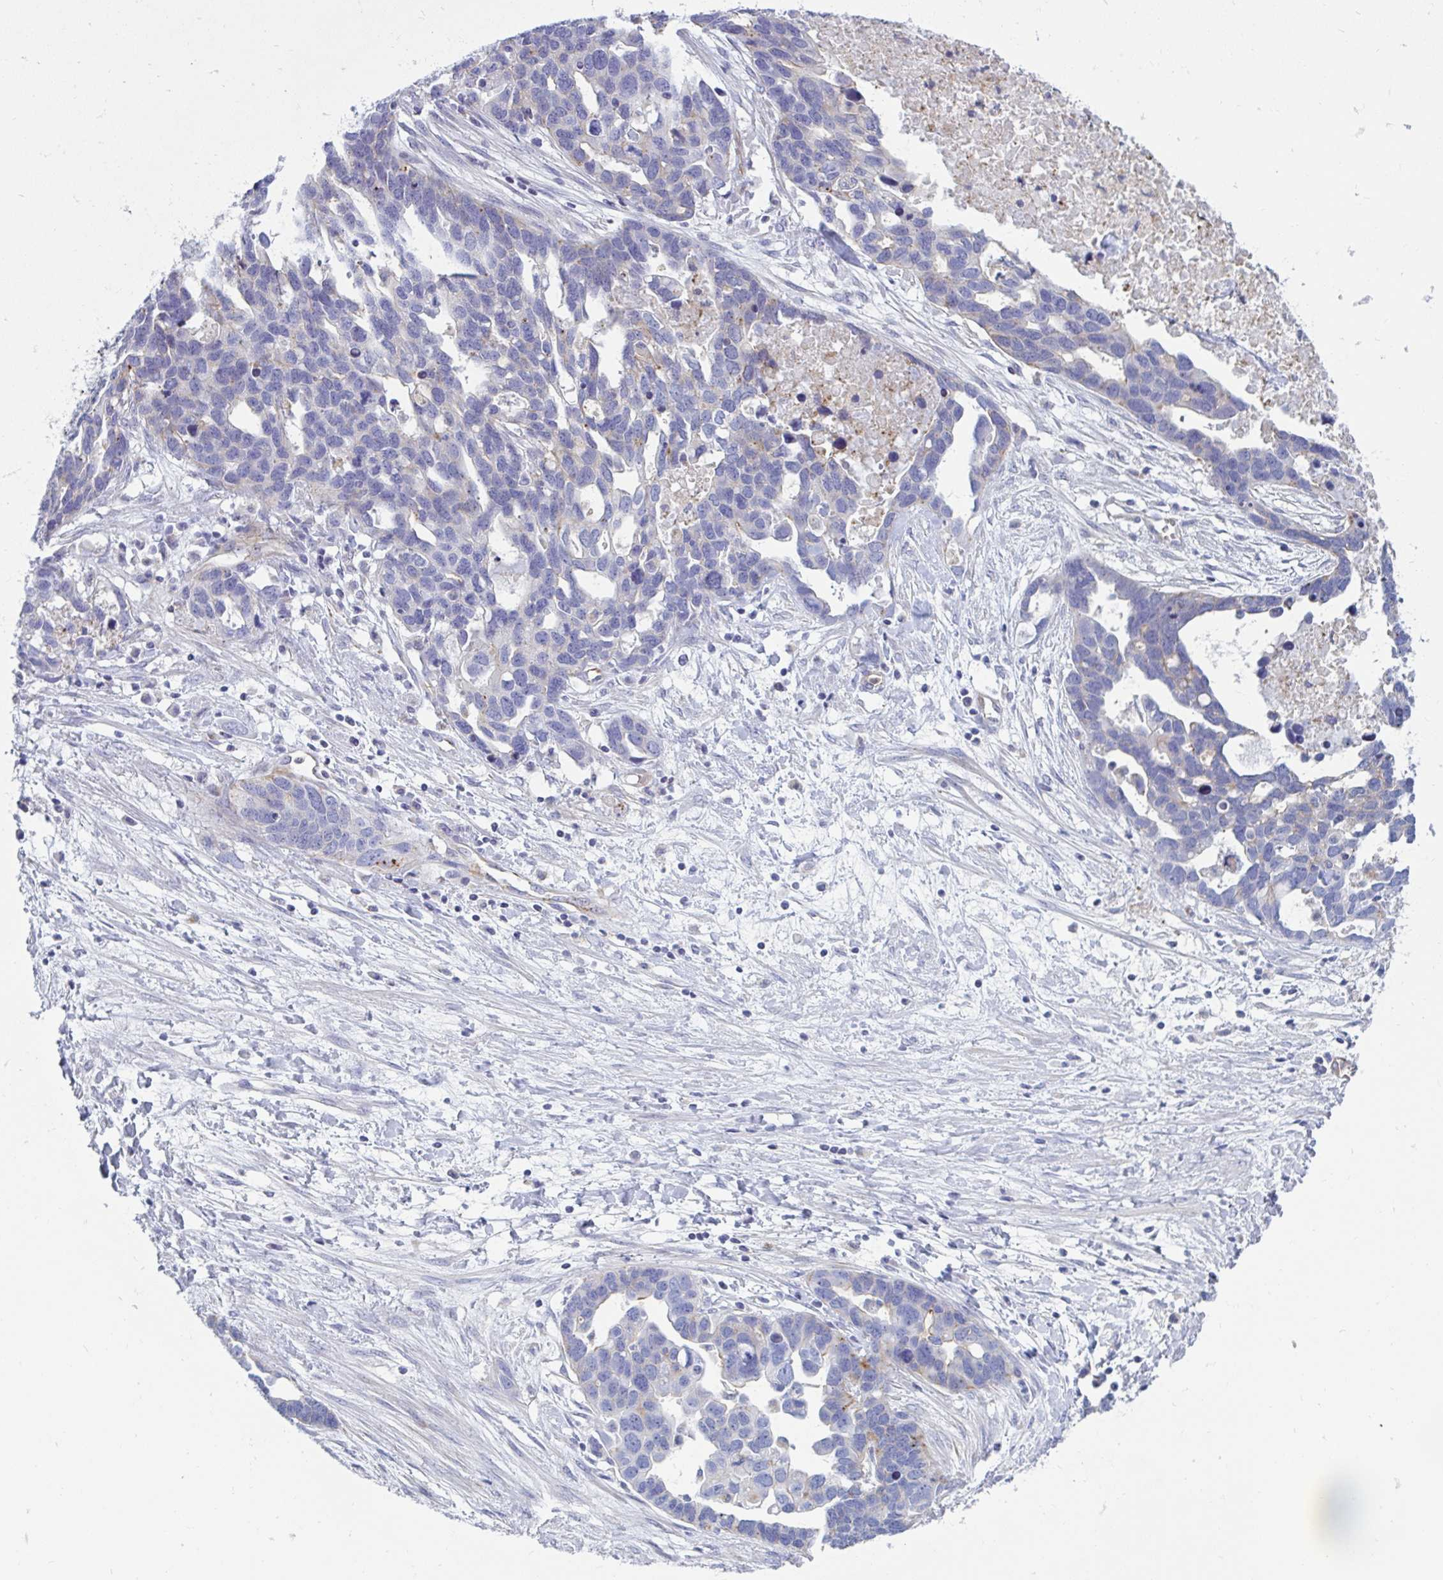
{"staining": {"intensity": "negative", "quantity": "none", "location": "none"}, "tissue": "ovarian cancer", "cell_type": "Tumor cells", "image_type": "cancer", "snomed": [{"axis": "morphology", "description": "Cystadenocarcinoma, serous, NOS"}, {"axis": "topography", "description": "Ovary"}], "caption": "This is an IHC micrograph of ovarian serous cystadenocarcinoma. There is no staining in tumor cells.", "gene": "SLC9A6", "patient": {"sex": "female", "age": 54}}